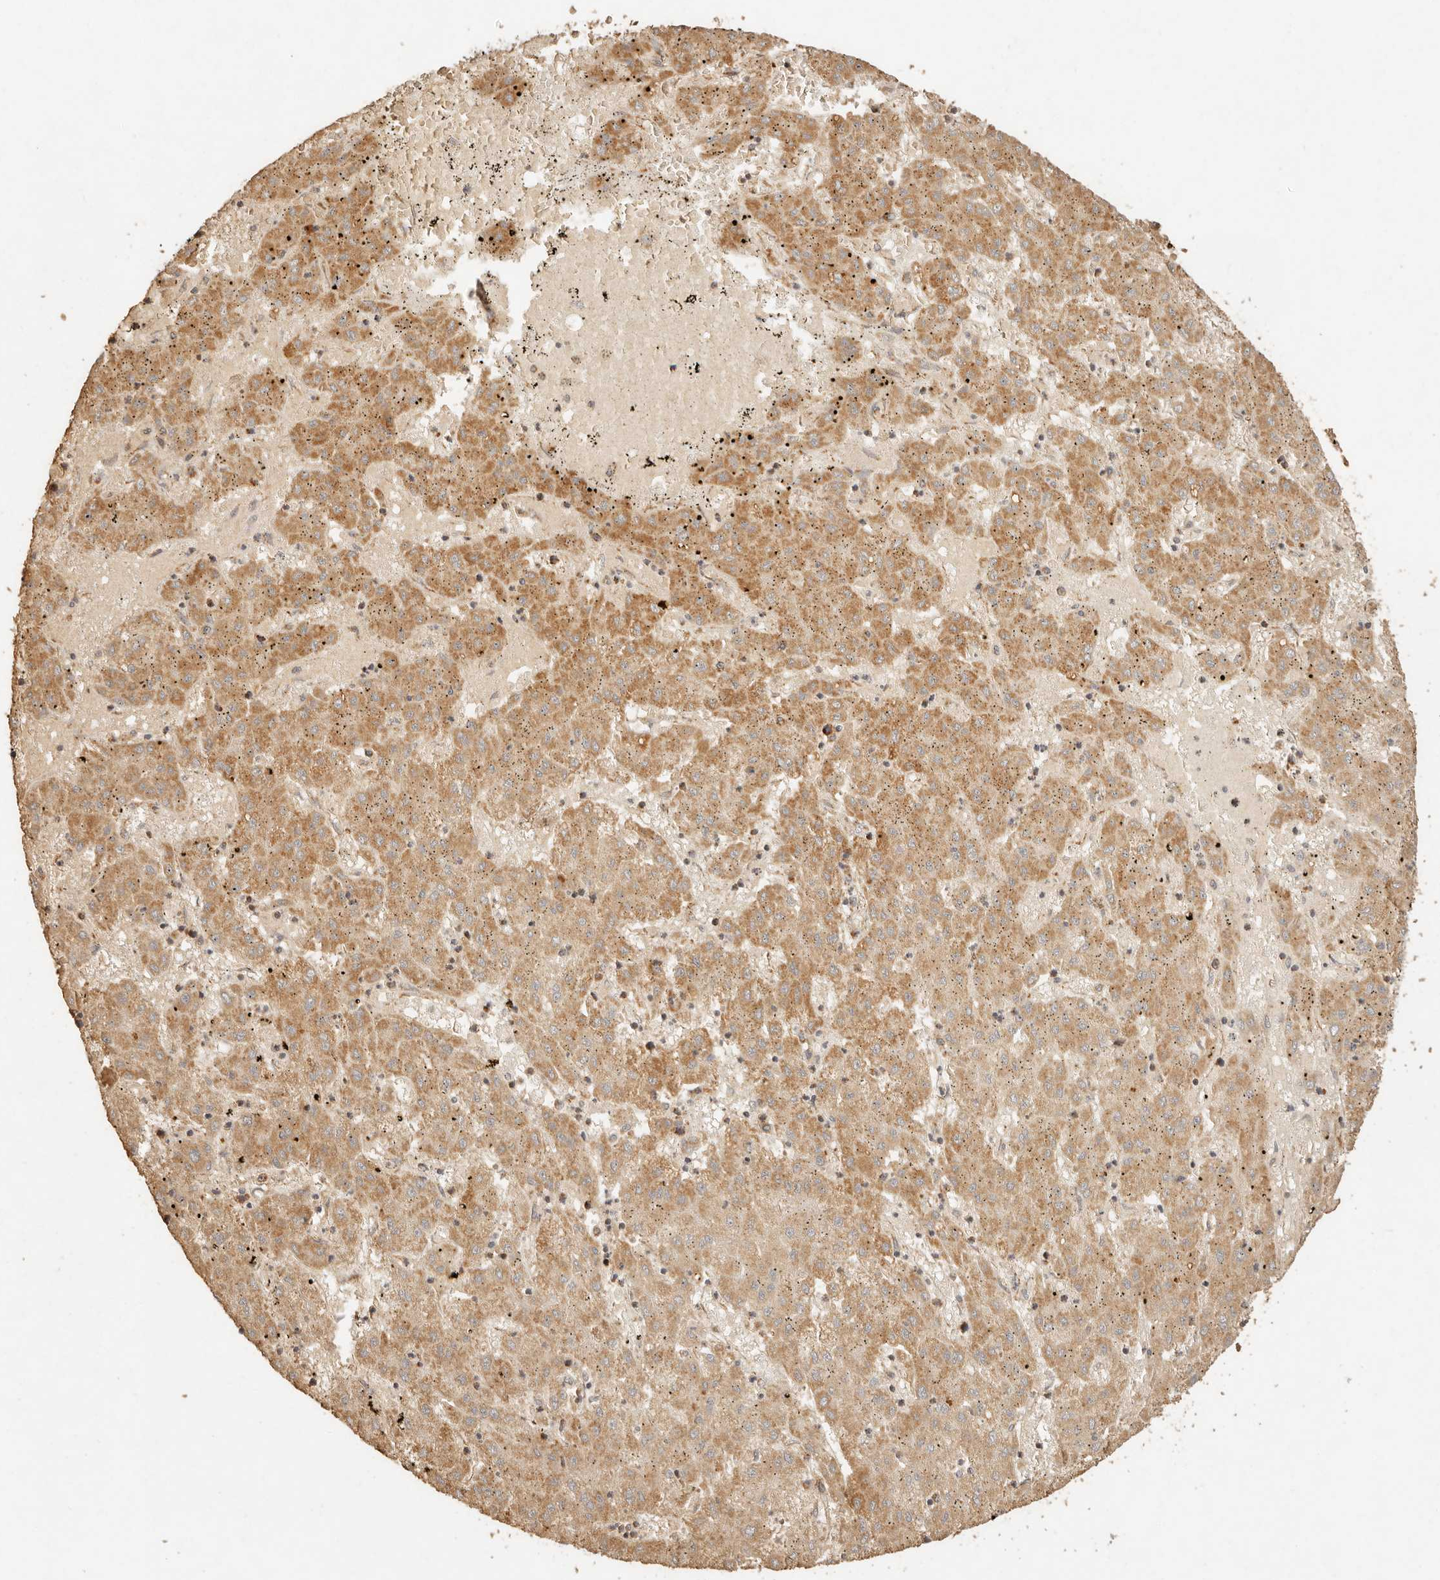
{"staining": {"intensity": "moderate", "quantity": ">75%", "location": "cytoplasmic/membranous"}, "tissue": "liver cancer", "cell_type": "Tumor cells", "image_type": "cancer", "snomed": [{"axis": "morphology", "description": "Carcinoma, Hepatocellular, NOS"}, {"axis": "topography", "description": "Liver"}], "caption": "Protein expression analysis of liver hepatocellular carcinoma exhibits moderate cytoplasmic/membranous positivity in about >75% of tumor cells.", "gene": "MRPL55", "patient": {"sex": "male", "age": 72}}